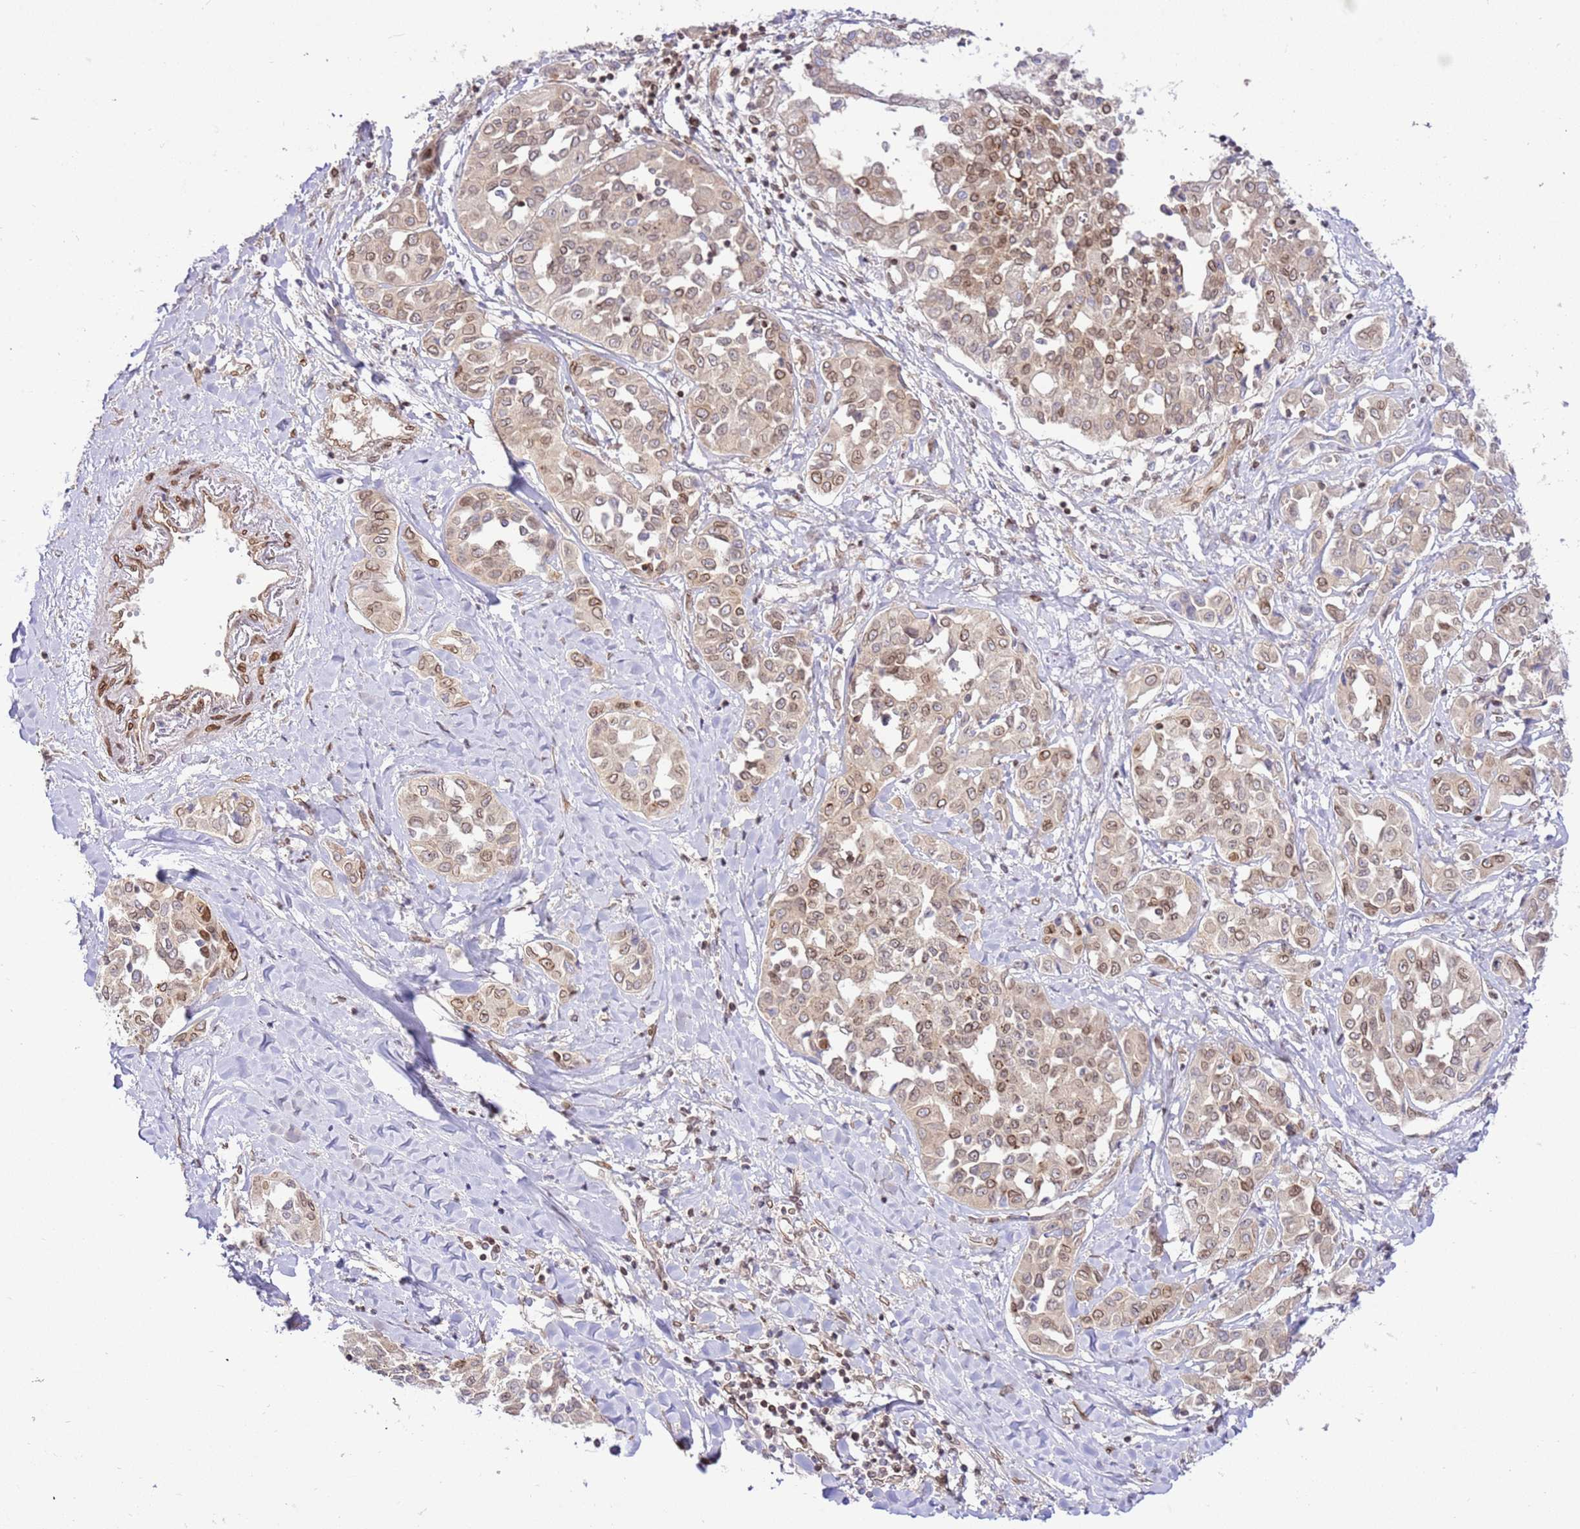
{"staining": {"intensity": "moderate", "quantity": ">75%", "location": "cytoplasmic/membranous"}, "tissue": "liver cancer", "cell_type": "Tumor cells", "image_type": "cancer", "snomed": [{"axis": "morphology", "description": "Cholangiocarcinoma"}, {"axis": "topography", "description": "Liver"}], "caption": "IHC (DAB (3,3'-diaminobenzidine)) staining of liver cancer displays moderate cytoplasmic/membranous protein expression in about >75% of tumor cells. (DAB (3,3'-diaminobenzidine) = brown stain, brightfield microscopy at high magnification).", "gene": "TRIM37", "patient": {"sex": "female", "age": 77}}